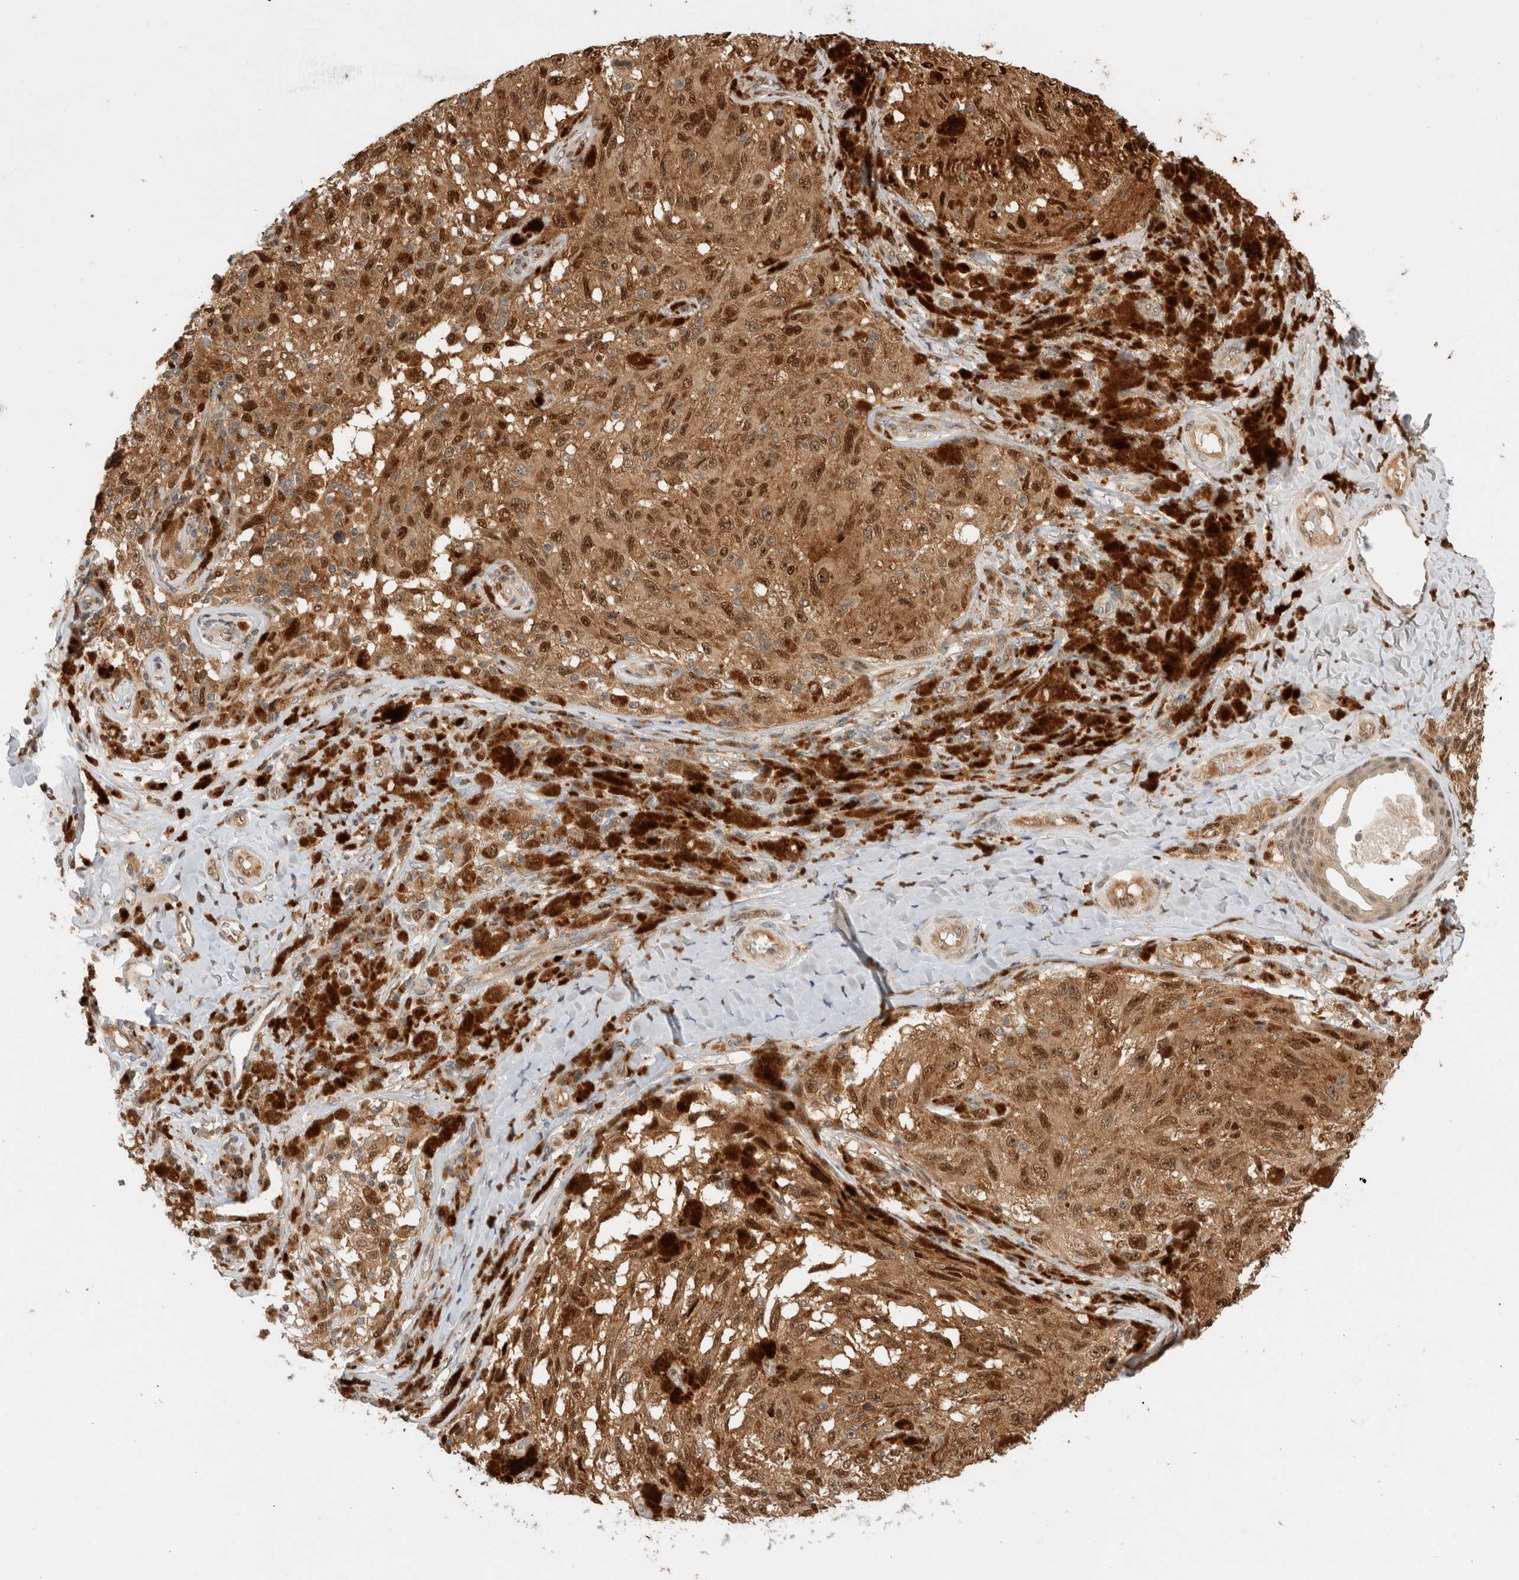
{"staining": {"intensity": "moderate", "quantity": ">75%", "location": "cytoplasmic/membranous,nuclear"}, "tissue": "melanoma", "cell_type": "Tumor cells", "image_type": "cancer", "snomed": [{"axis": "morphology", "description": "Malignant melanoma, NOS"}, {"axis": "topography", "description": "Skin"}], "caption": "This is an image of immunohistochemistry (IHC) staining of malignant melanoma, which shows moderate staining in the cytoplasmic/membranous and nuclear of tumor cells.", "gene": "OTUD6B", "patient": {"sex": "female", "age": 73}}